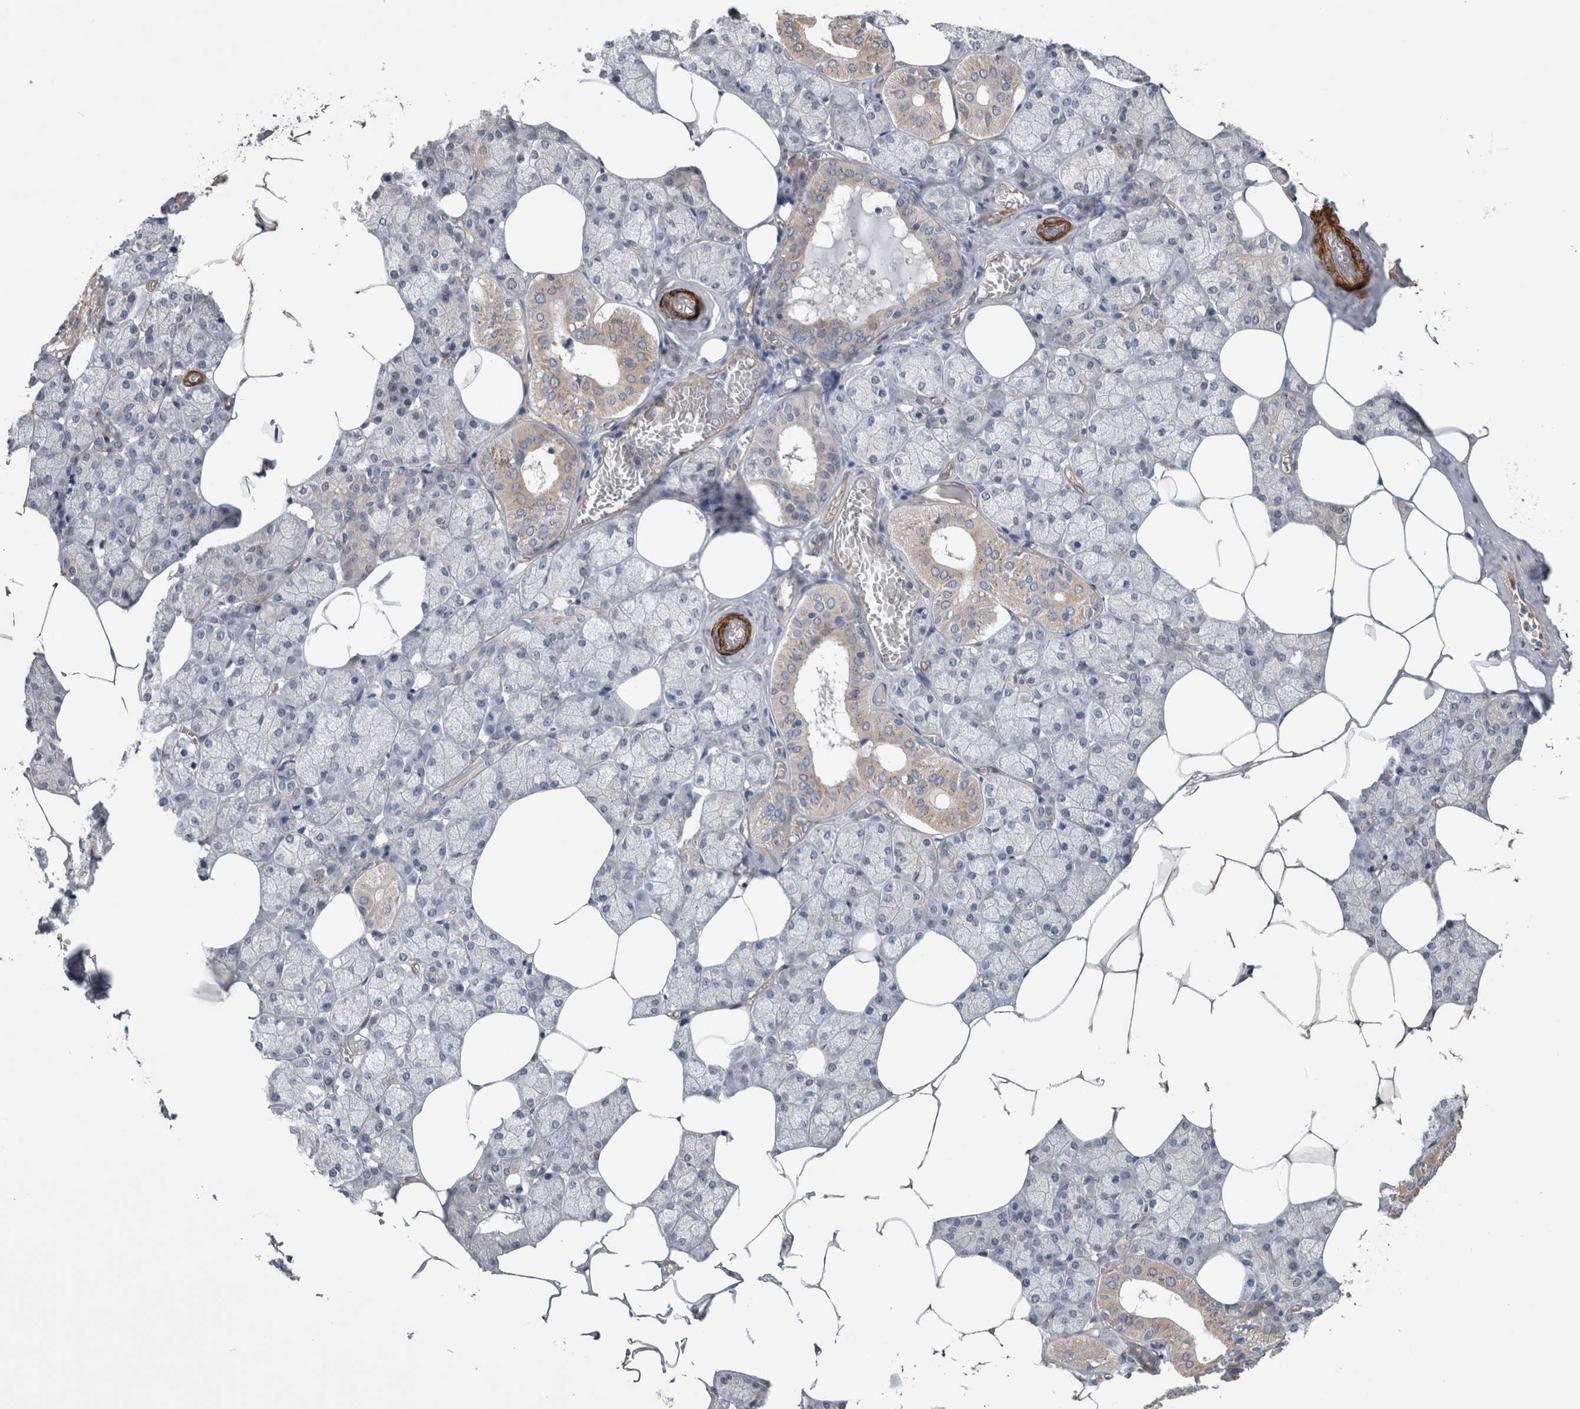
{"staining": {"intensity": "weak", "quantity": "<25%", "location": "cytoplasmic/membranous"}, "tissue": "salivary gland", "cell_type": "Glandular cells", "image_type": "normal", "snomed": [{"axis": "morphology", "description": "Normal tissue, NOS"}, {"axis": "topography", "description": "Salivary gland"}], "caption": "Immunohistochemical staining of unremarkable salivary gland exhibits no significant expression in glandular cells.", "gene": "BCAM", "patient": {"sex": "male", "age": 62}}